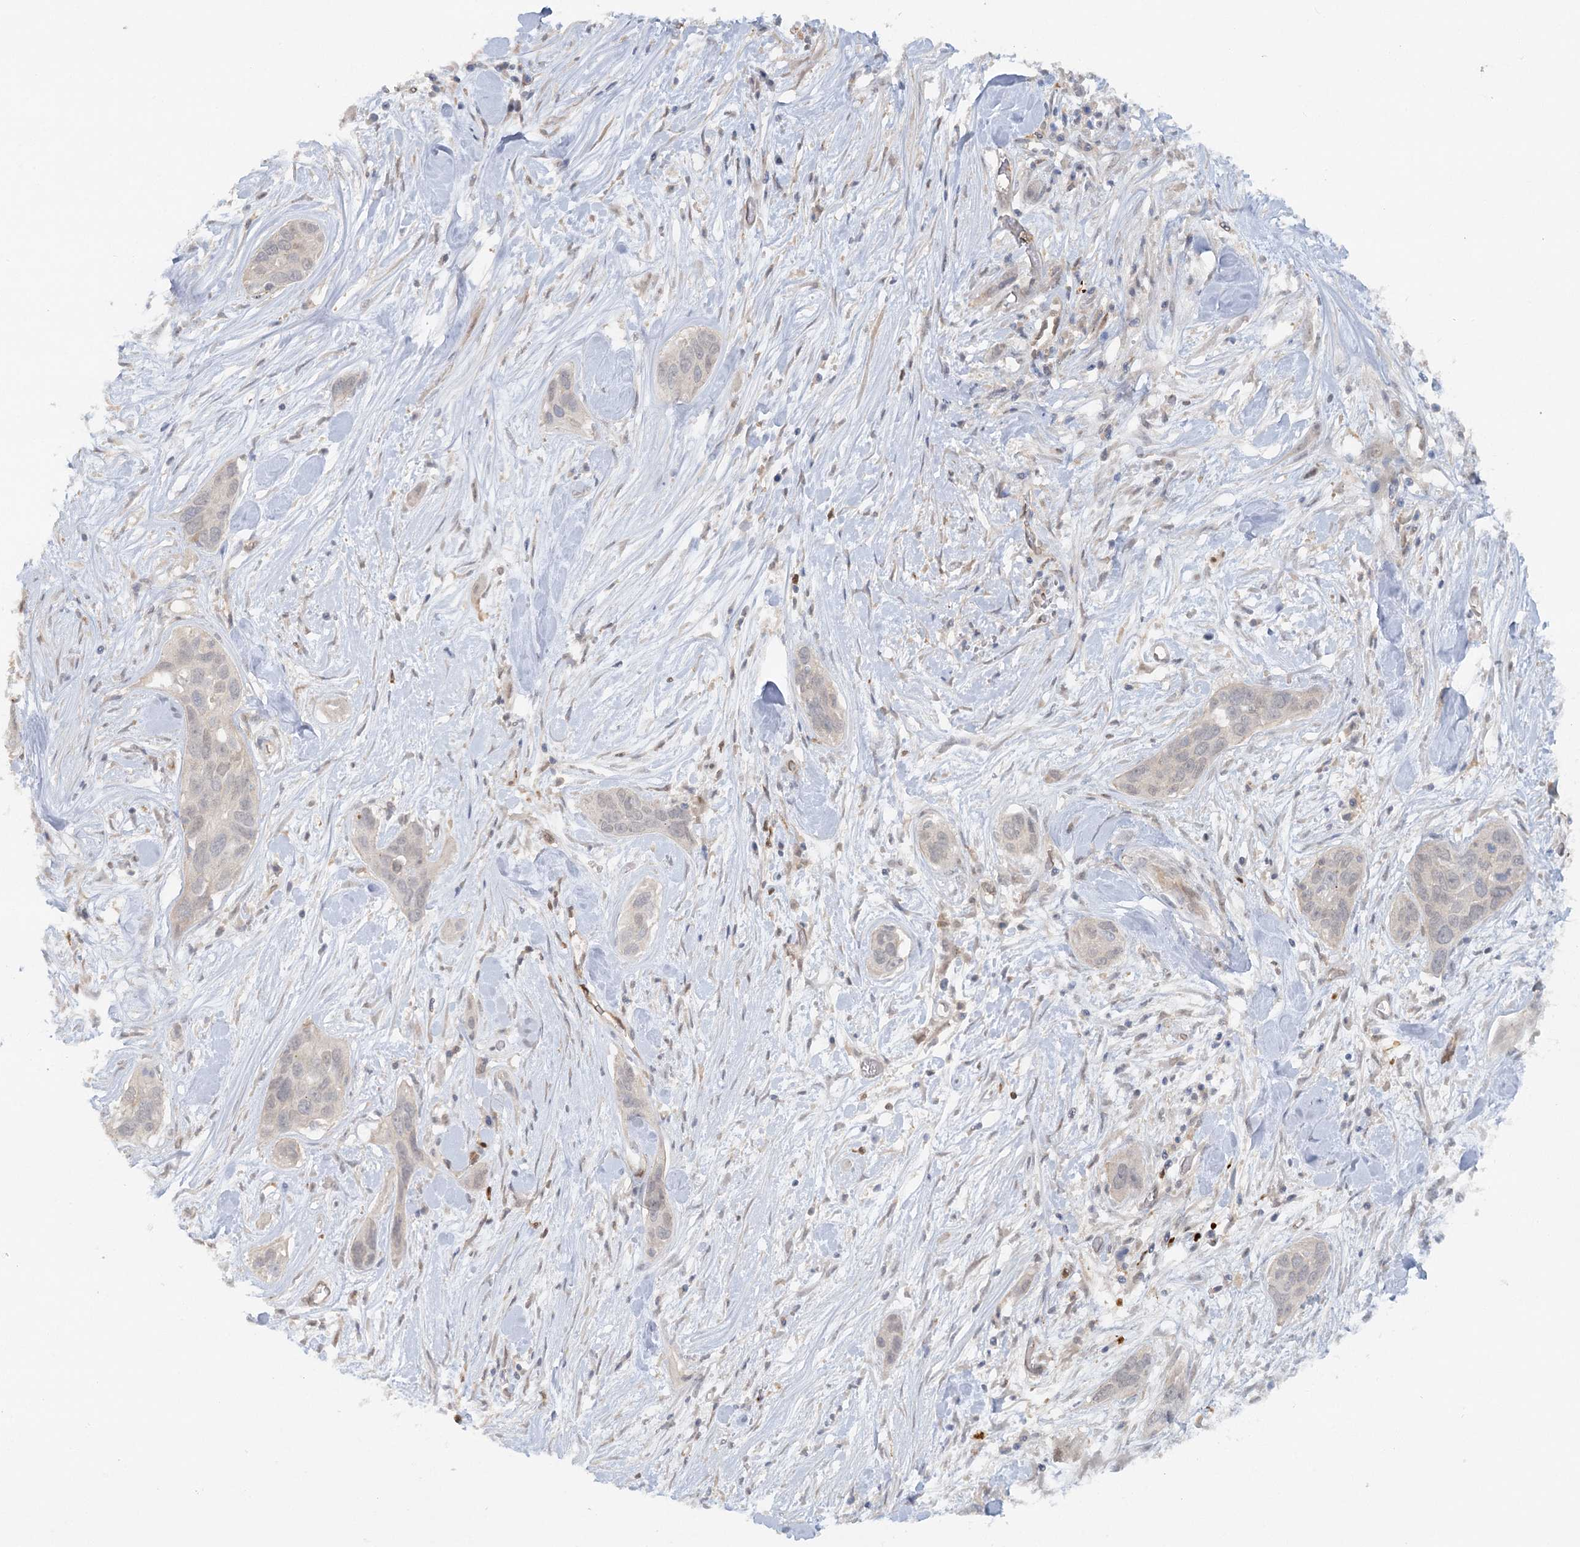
{"staining": {"intensity": "negative", "quantity": "none", "location": "none"}, "tissue": "pancreatic cancer", "cell_type": "Tumor cells", "image_type": "cancer", "snomed": [{"axis": "morphology", "description": "Adenocarcinoma, NOS"}, {"axis": "topography", "description": "Pancreas"}], "caption": "Immunohistochemistry (IHC) of pancreatic adenocarcinoma demonstrates no expression in tumor cells.", "gene": "GBE1", "patient": {"sex": "female", "age": 60}}